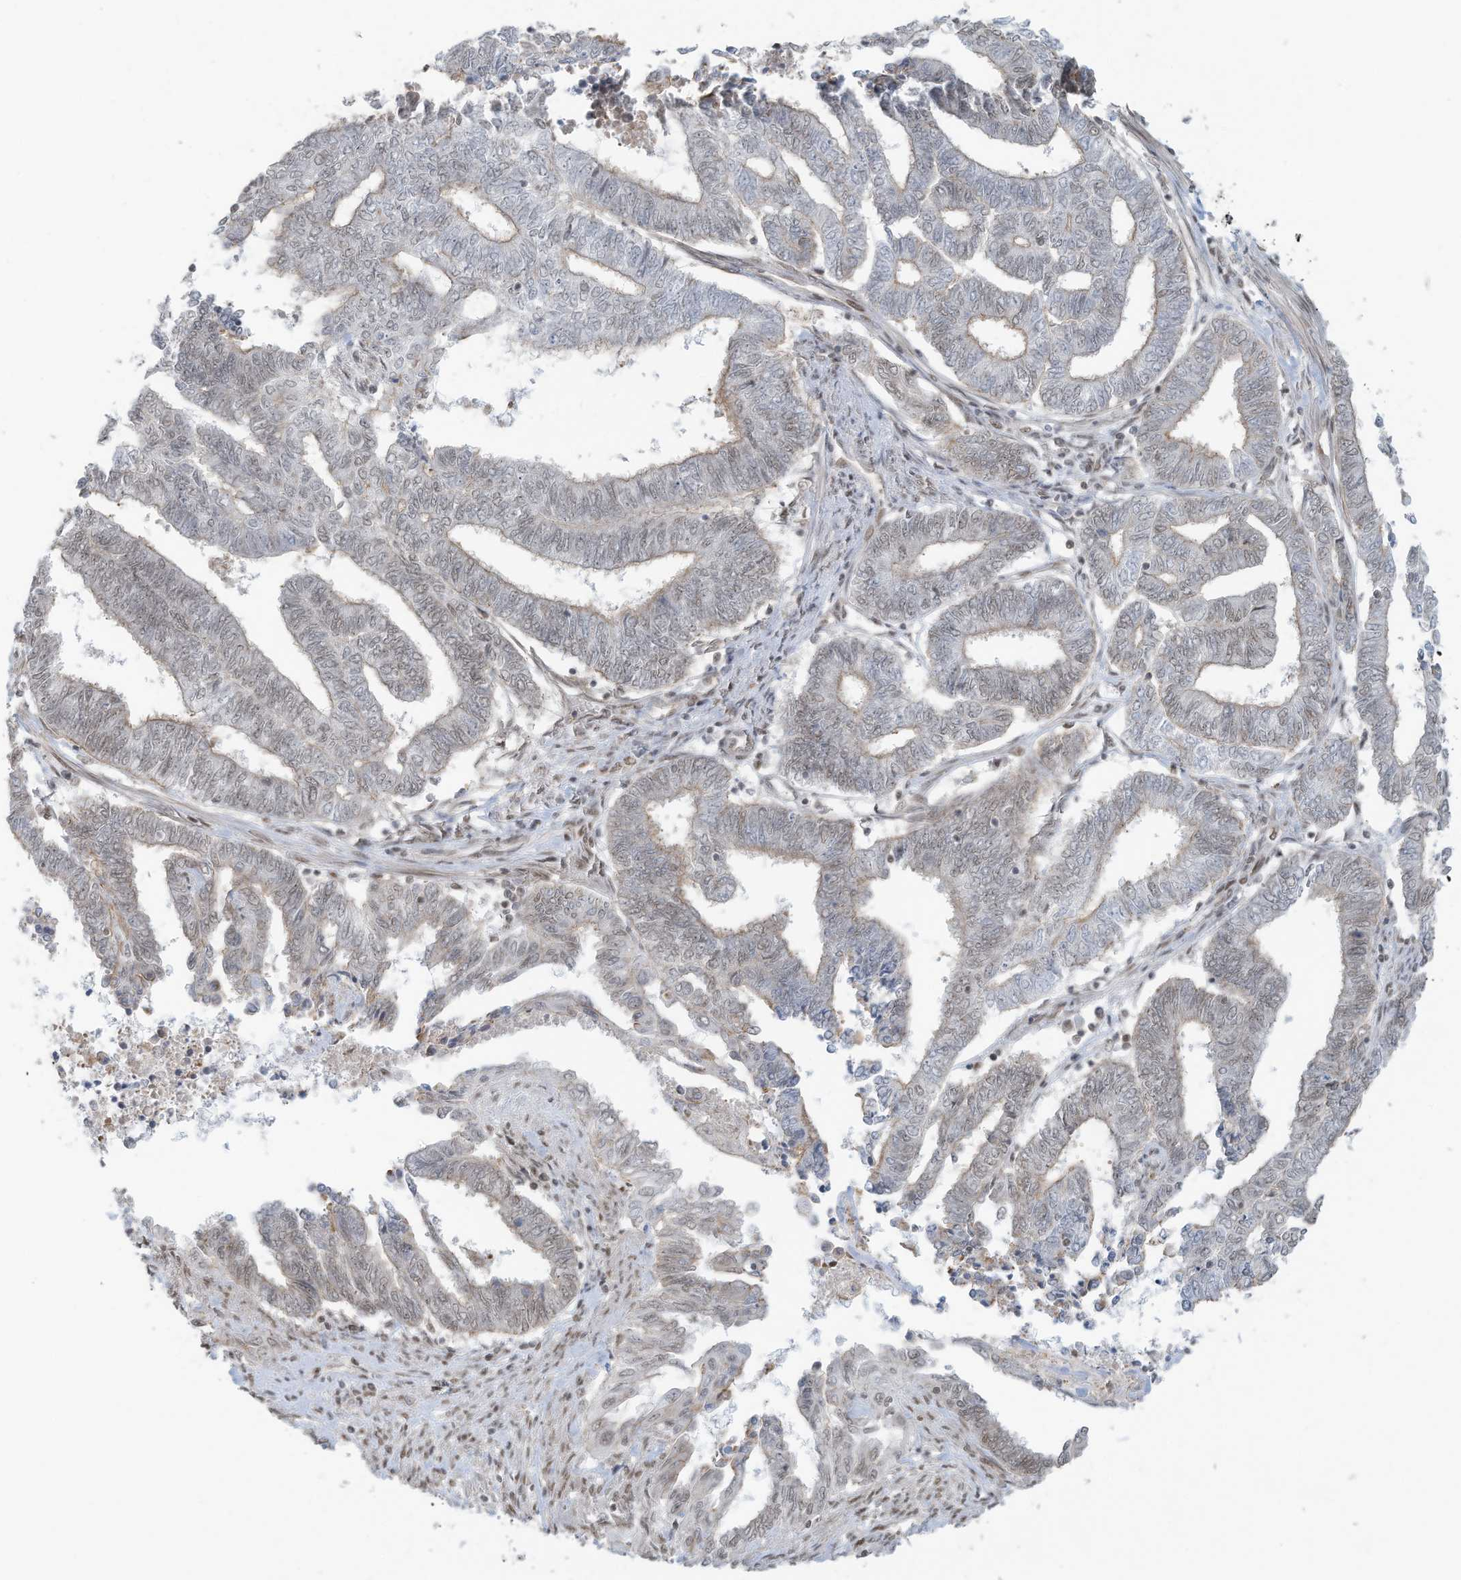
{"staining": {"intensity": "weak", "quantity": "25%-75%", "location": "nuclear"}, "tissue": "endometrial cancer", "cell_type": "Tumor cells", "image_type": "cancer", "snomed": [{"axis": "morphology", "description": "Adenocarcinoma, NOS"}, {"axis": "topography", "description": "Uterus"}, {"axis": "topography", "description": "Endometrium"}], "caption": "The image demonstrates immunohistochemical staining of endometrial adenocarcinoma. There is weak nuclear staining is appreciated in approximately 25%-75% of tumor cells.", "gene": "DBR1", "patient": {"sex": "female", "age": 70}}